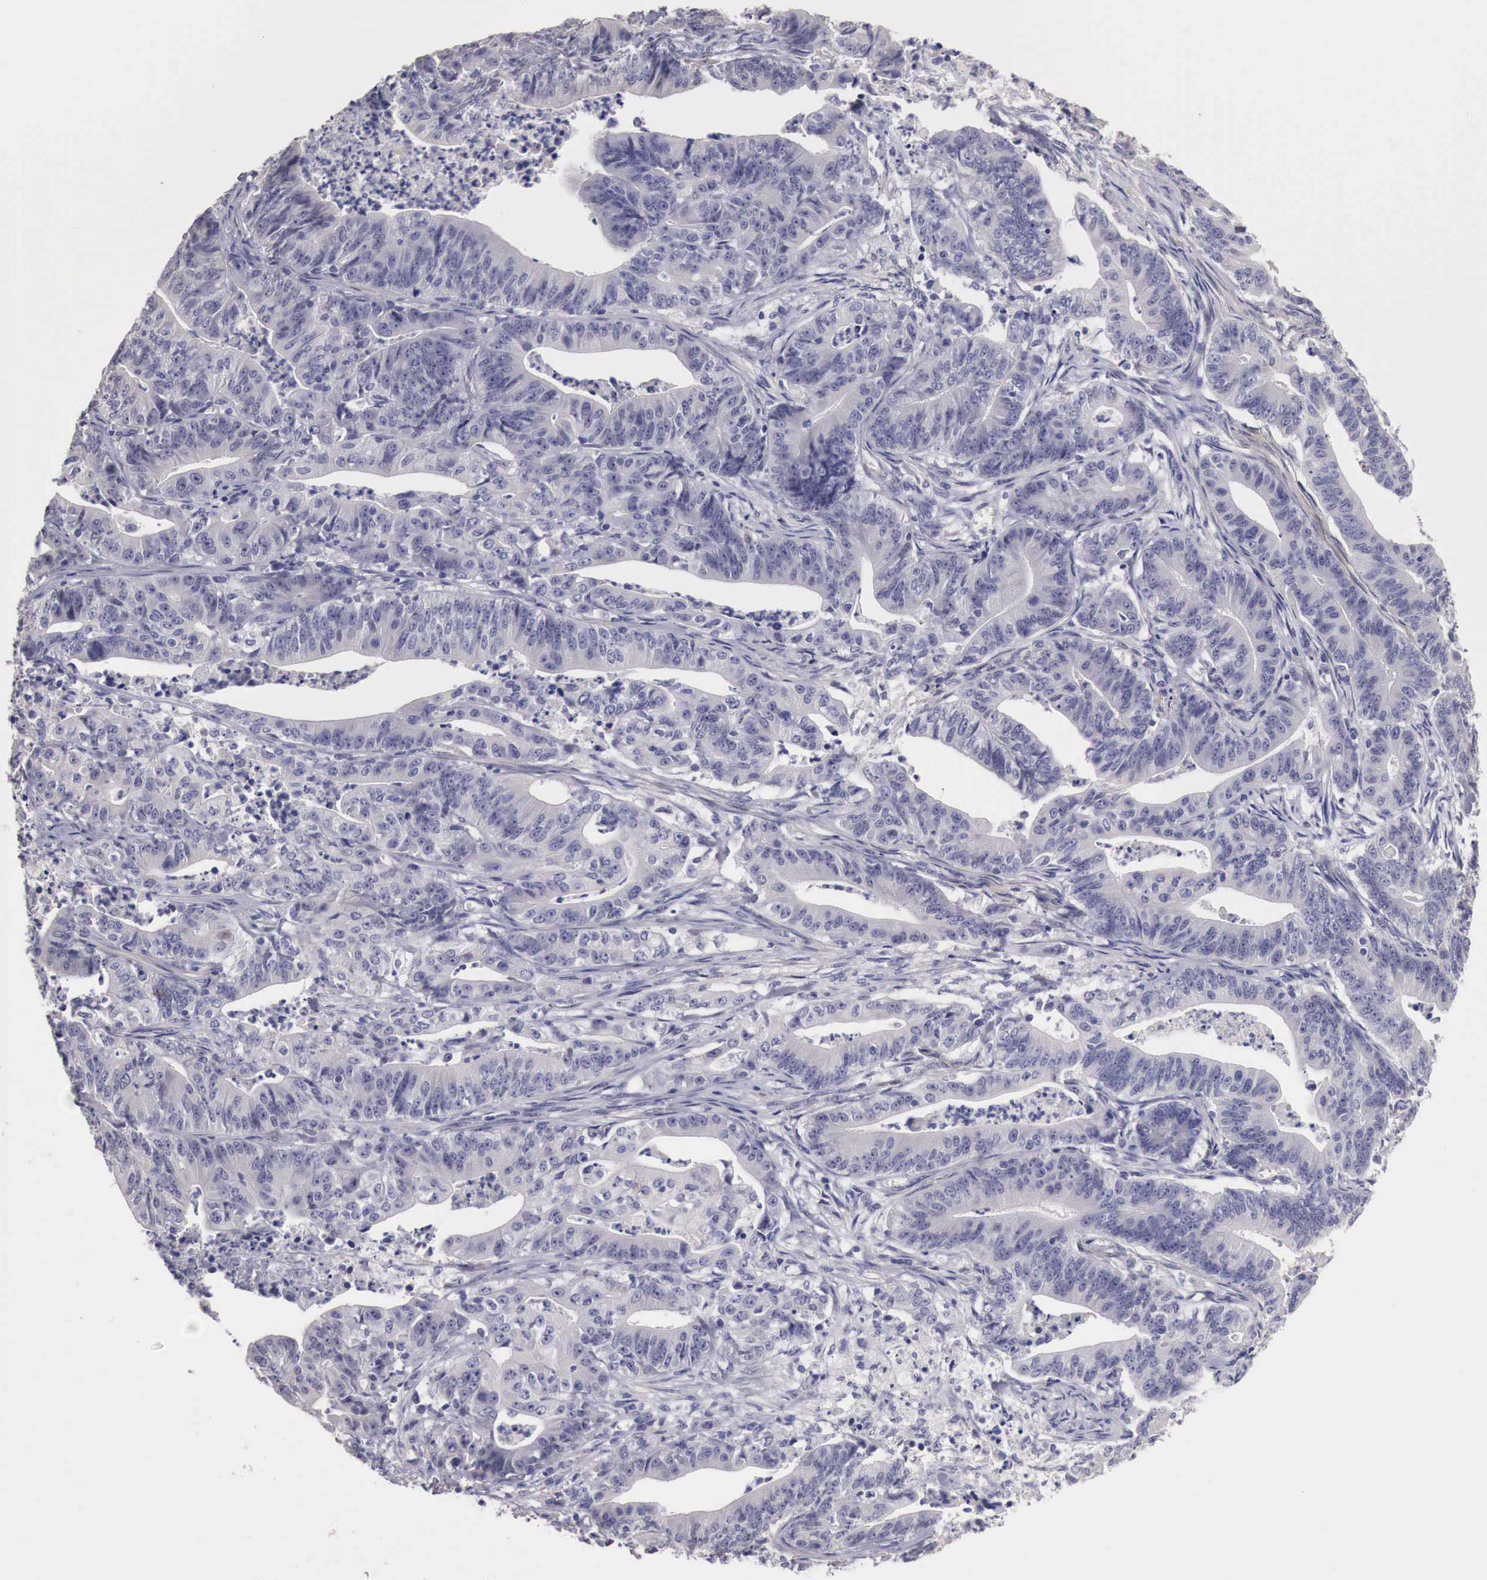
{"staining": {"intensity": "negative", "quantity": "none", "location": "none"}, "tissue": "stomach cancer", "cell_type": "Tumor cells", "image_type": "cancer", "snomed": [{"axis": "morphology", "description": "Adenocarcinoma, NOS"}, {"axis": "topography", "description": "Stomach, lower"}], "caption": "High power microscopy image of an immunohistochemistry (IHC) micrograph of adenocarcinoma (stomach), revealing no significant expression in tumor cells.", "gene": "ENOX2", "patient": {"sex": "female", "age": 86}}